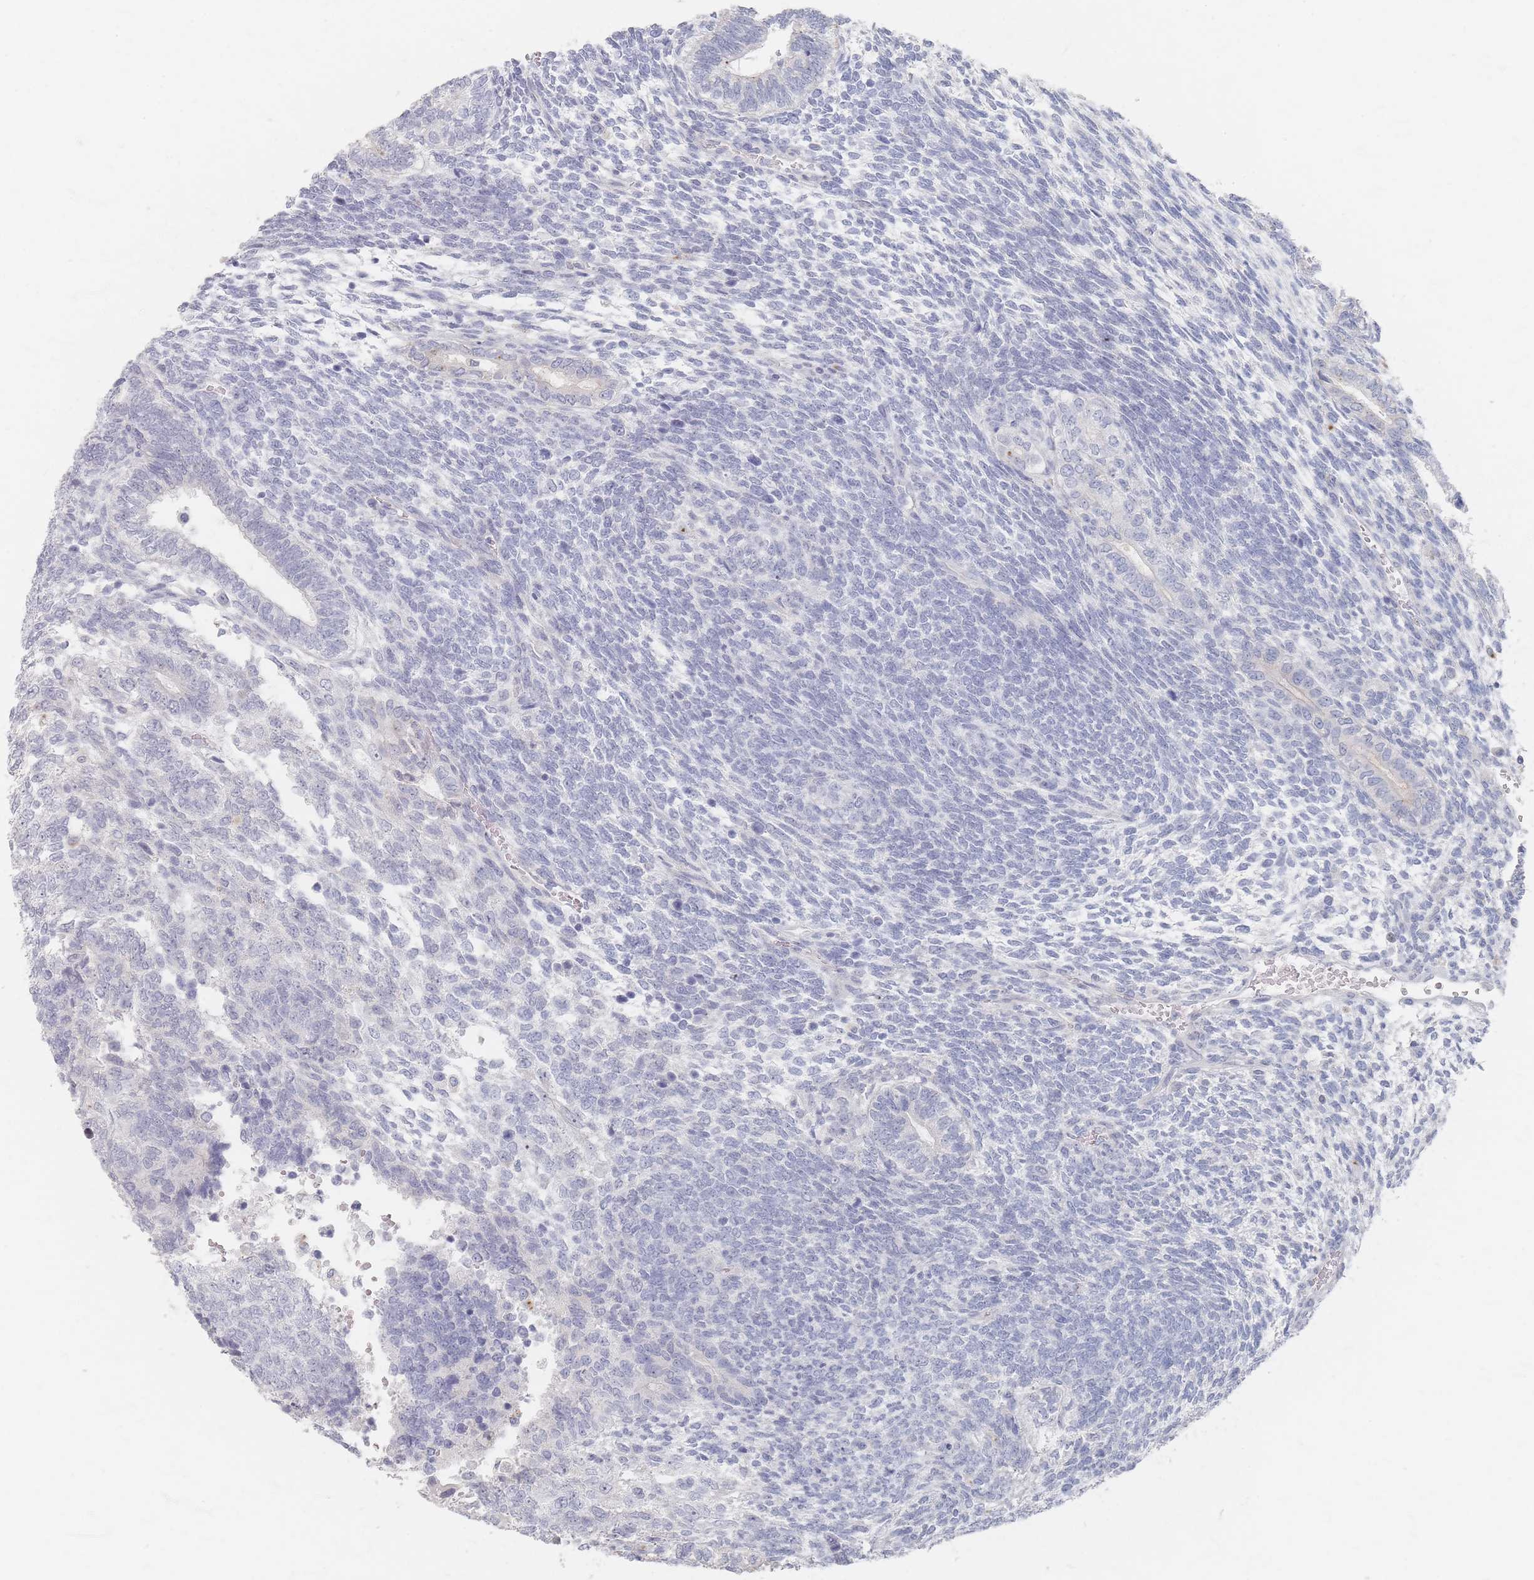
{"staining": {"intensity": "negative", "quantity": "none", "location": "none"}, "tissue": "testis cancer", "cell_type": "Tumor cells", "image_type": "cancer", "snomed": [{"axis": "morphology", "description": "Carcinoma, Embryonal, NOS"}, {"axis": "topography", "description": "Testis"}], "caption": "Immunohistochemical staining of human testis cancer exhibits no significant positivity in tumor cells.", "gene": "SLC2A11", "patient": {"sex": "male", "age": 23}}